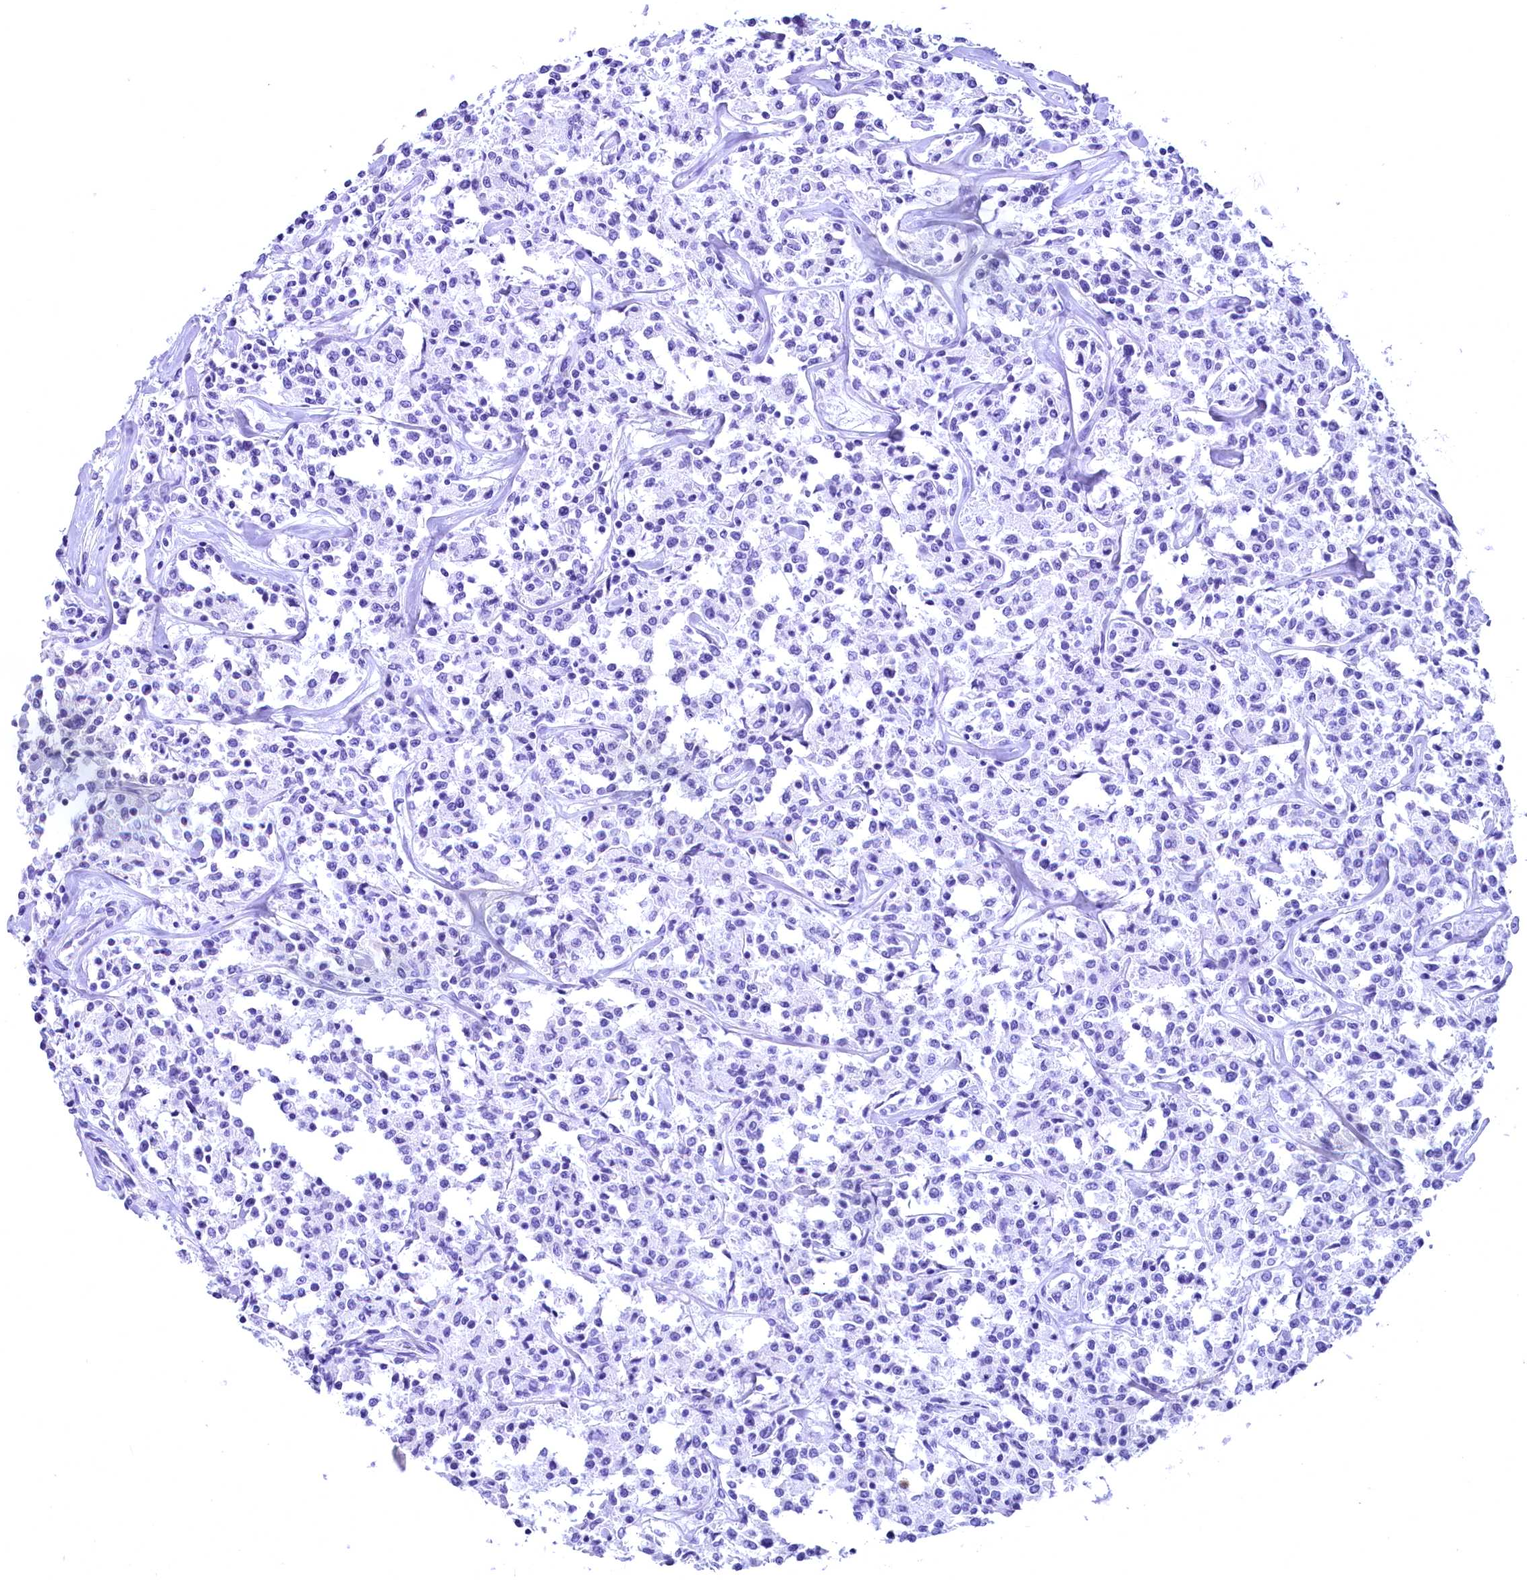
{"staining": {"intensity": "negative", "quantity": "none", "location": "none"}, "tissue": "lymphoma", "cell_type": "Tumor cells", "image_type": "cancer", "snomed": [{"axis": "morphology", "description": "Malignant lymphoma, non-Hodgkin's type, Low grade"}, {"axis": "topography", "description": "Small intestine"}], "caption": "Tumor cells show no significant positivity in lymphoma.", "gene": "SKIDA1", "patient": {"sex": "female", "age": 59}}